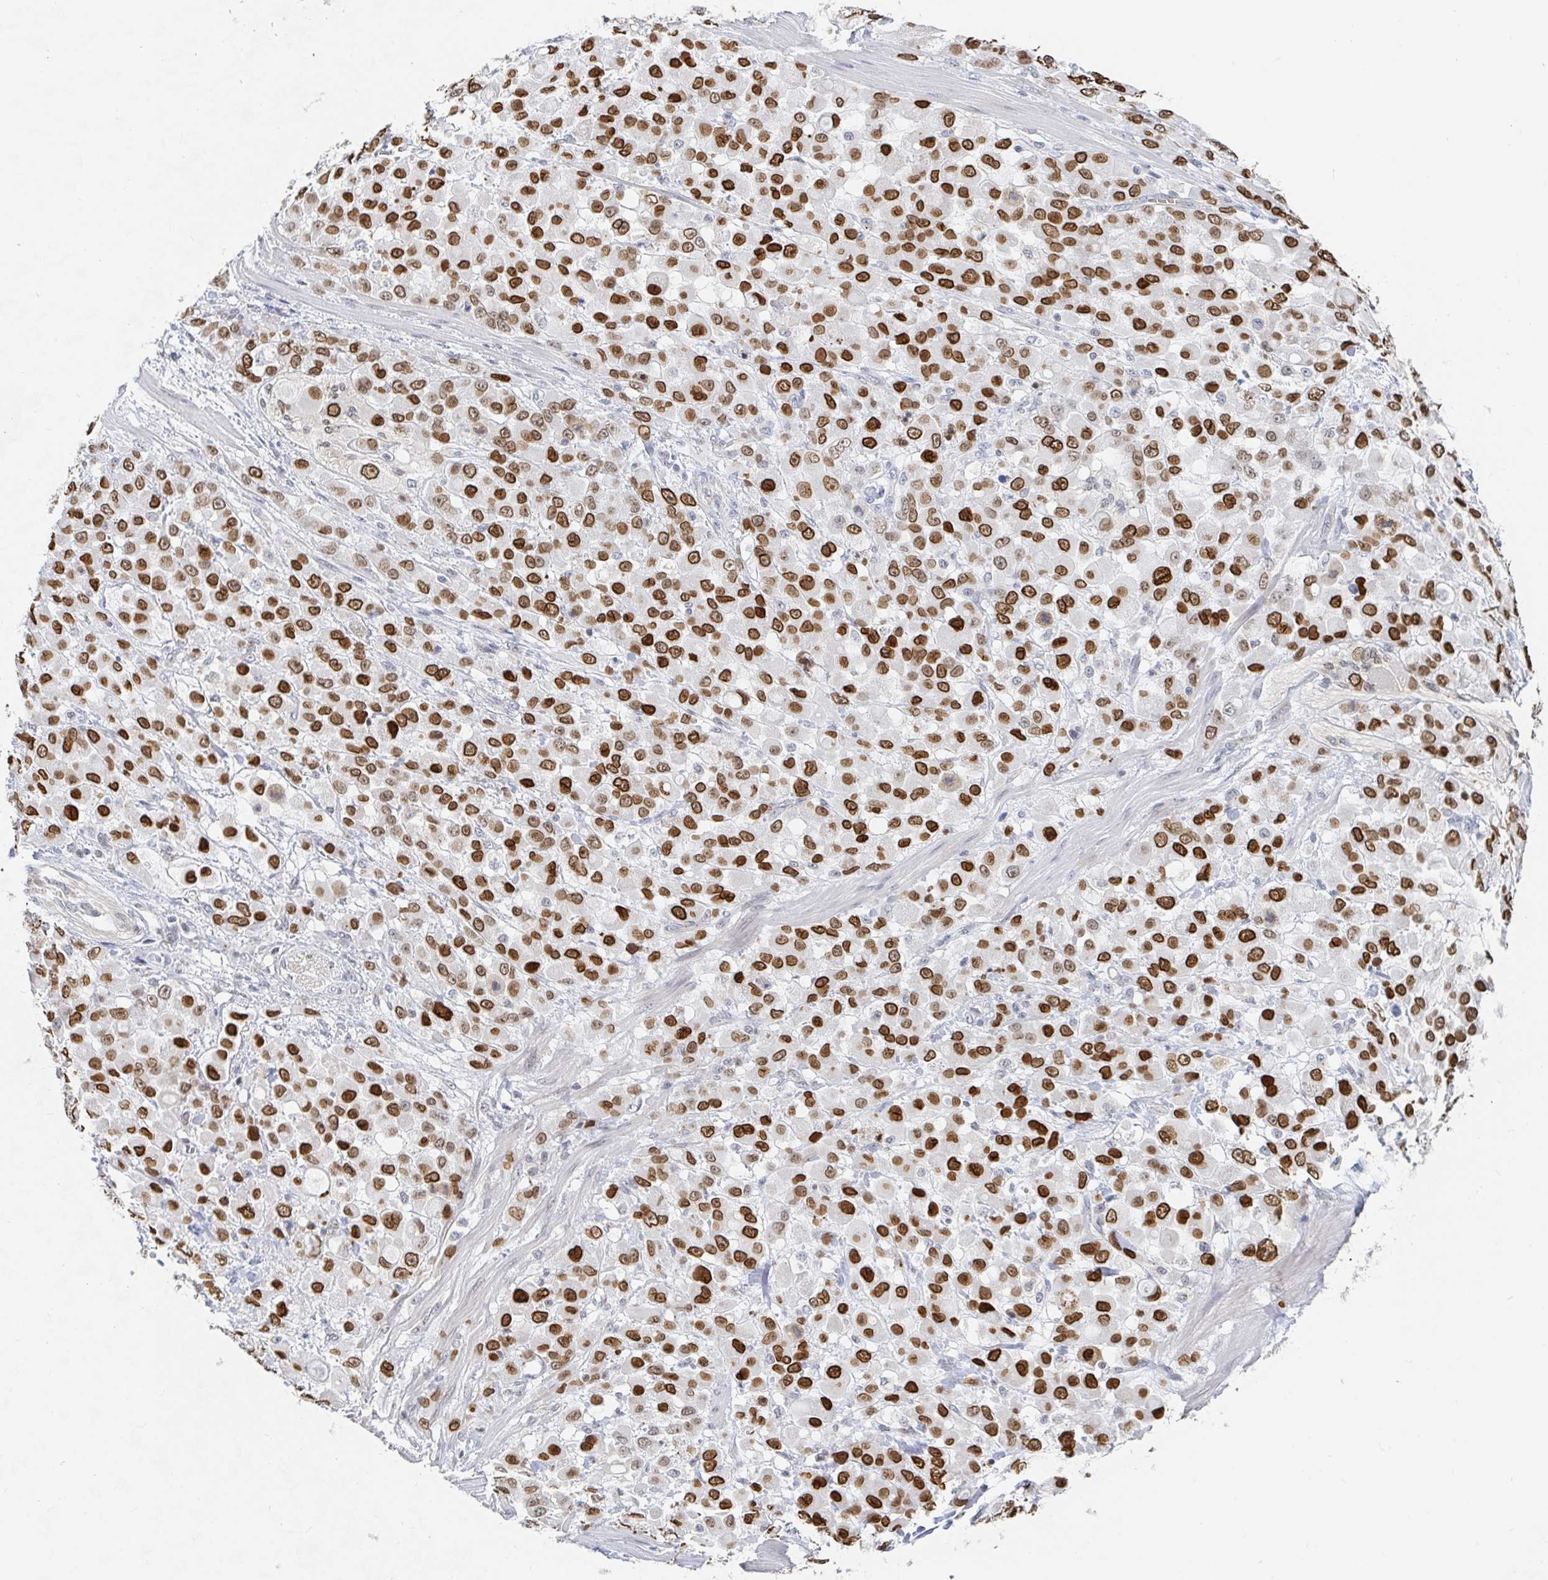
{"staining": {"intensity": "strong", "quantity": ">75%", "location": "nuclear"}, "tissue": "stomach cancer", "cell_type": "Tumor cells", "image_type": "cancer", "snomed": [{"axis": "morphology", "description": "Adenocarcinoma, NOS"}, {"axis": "topography", "description": "Stomach"}], "caption": "The image demonstrates a brown stain indicating the presence of a protein in the nuclear of tumor cells in stomach cancer.", "gene": "CHD2", "patient": {"sex": "female", "age": 76}}